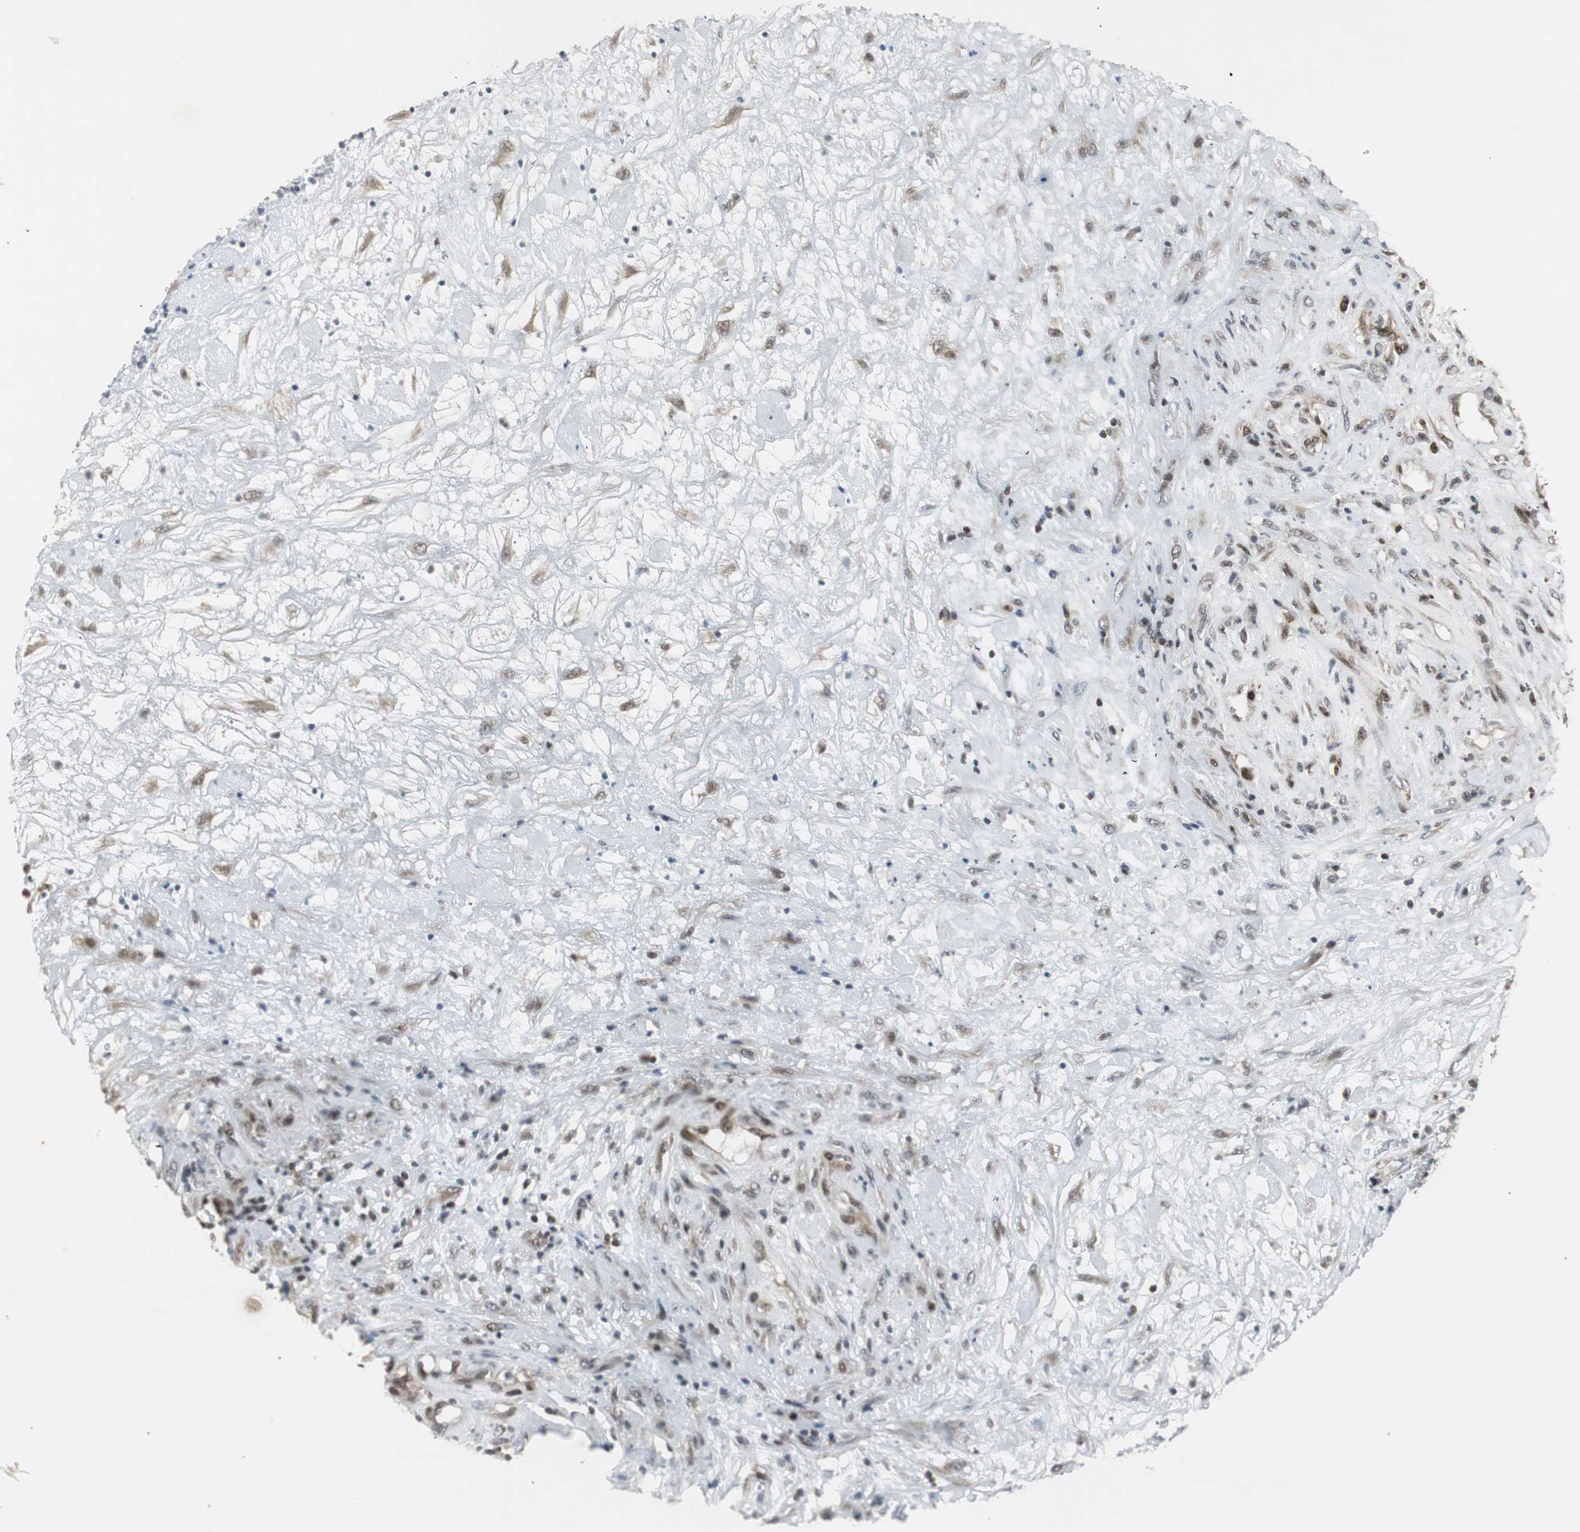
{"staining": {"intensity": "strong", "quantity": ">75%", "location": "cytoplasmic/membranous,nuclear"}, "tissue": "lymphoma", "cell_type": "Tumor cells", "image_type": "cancer", "snomed": [{"axis": "morphology", "description": "Malignant lymphoma, non-Hodgkin's type, High grade"}, {"axis": "topography", "description": "Soft tissue"}], "caption": "Immunohistochemical staining of lymphoma reveals strong cytoplasmic/membranous and nuclear protein expression in about >75% of tumor cells.", "gene": "MPG", "patient": {"sex": "male", "age": 18}}